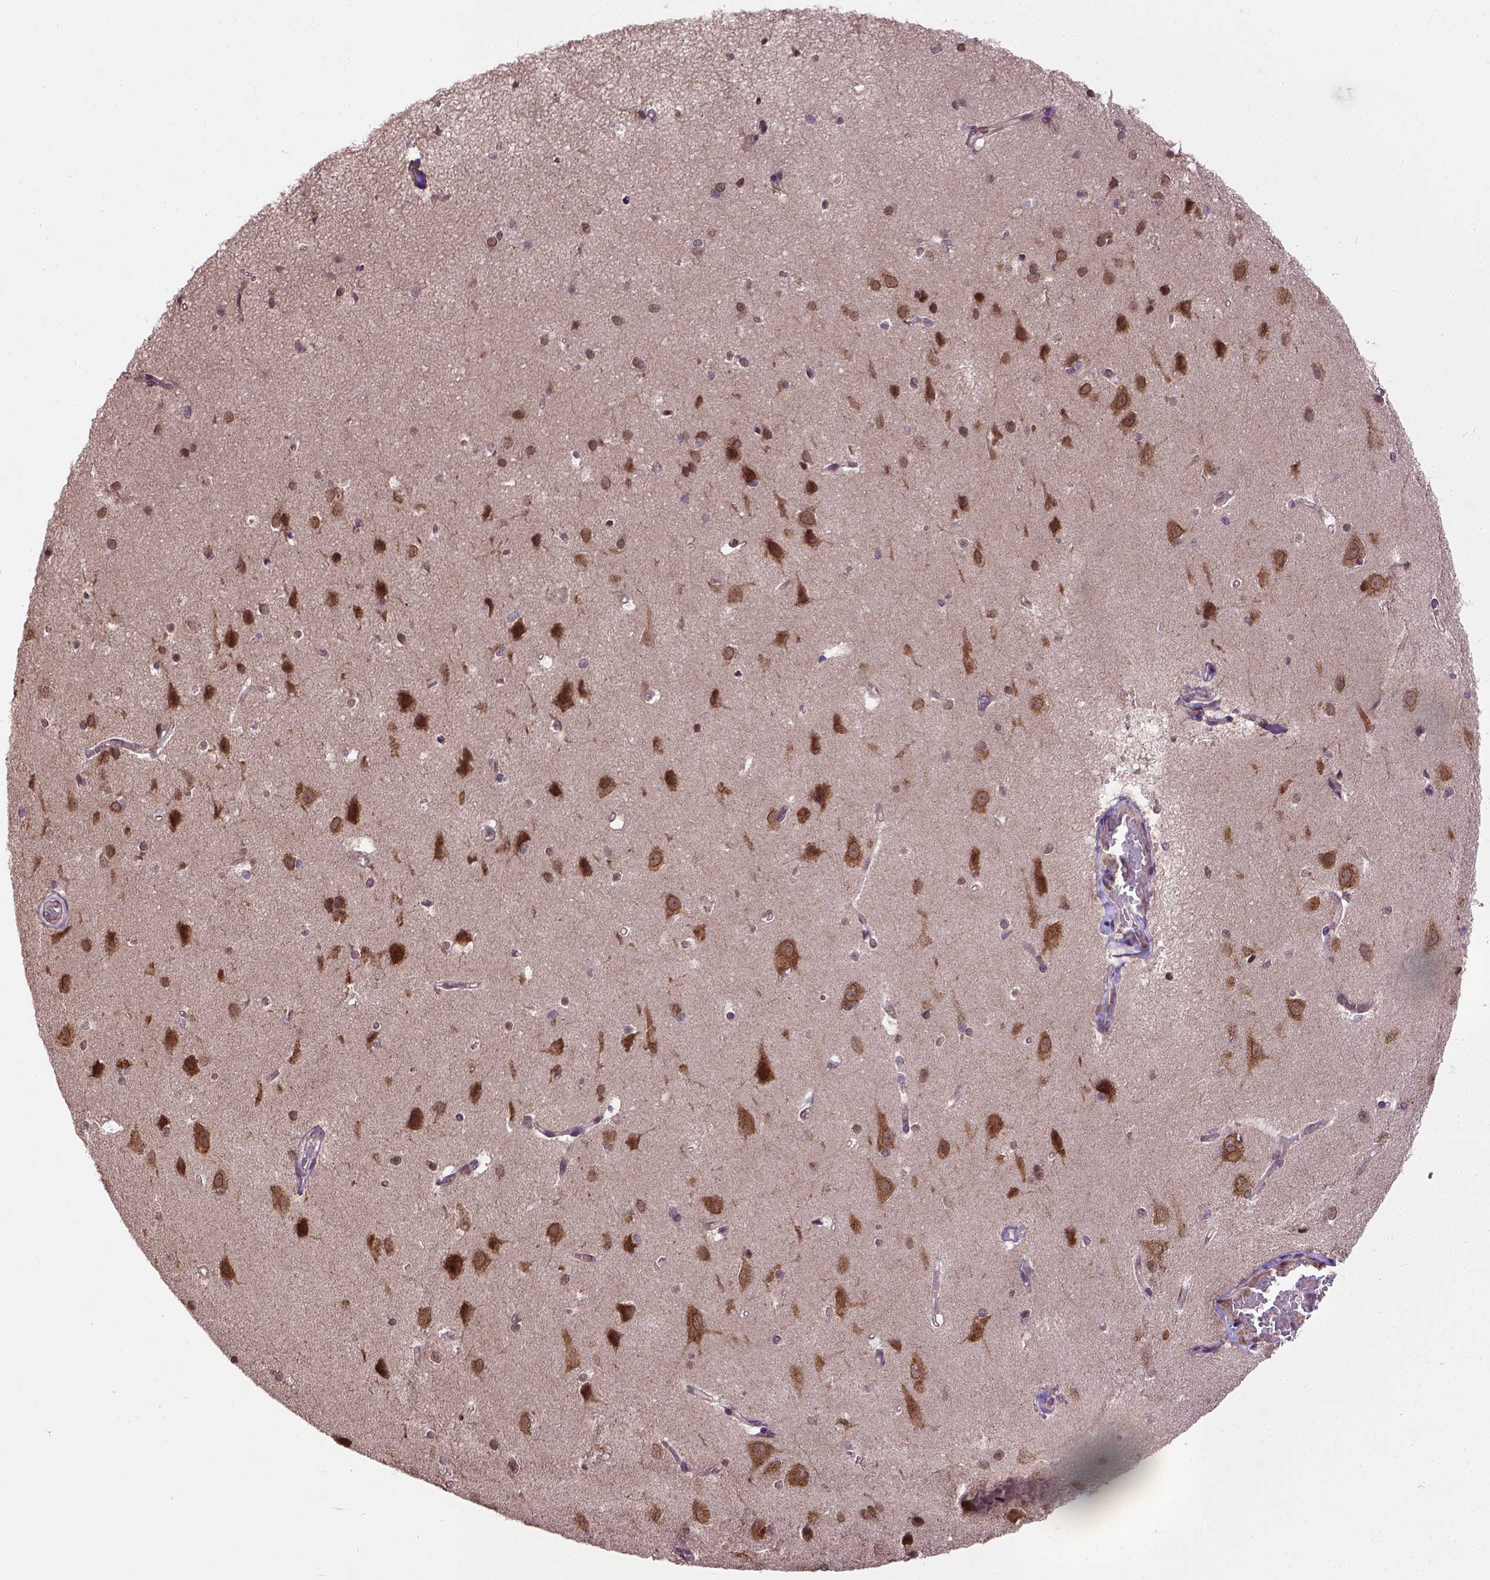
{"staining": {"intensity": "strong", "quantity": ">75%", "location": "cytoplasmic/membranous"}, "tissue": "cerebral cortex", "cell_type": "Endothelial cells", "image_type": "normal", "snomed": [{"axis": "morphology", "description": "Normal tissue, NOS"}, {"axis": "topography", "description": "Cerebral cortex"}], "caption": "Protein staining demonstrates strong cytoplasmic/membranous expression in approximately >75% of endothelial cells in benign cerebral cortex. (Brightfield microscopy of DAB IHC at high magnification).", "gene": "UBA3", "patient": {"sex": "male", "age": 37}}